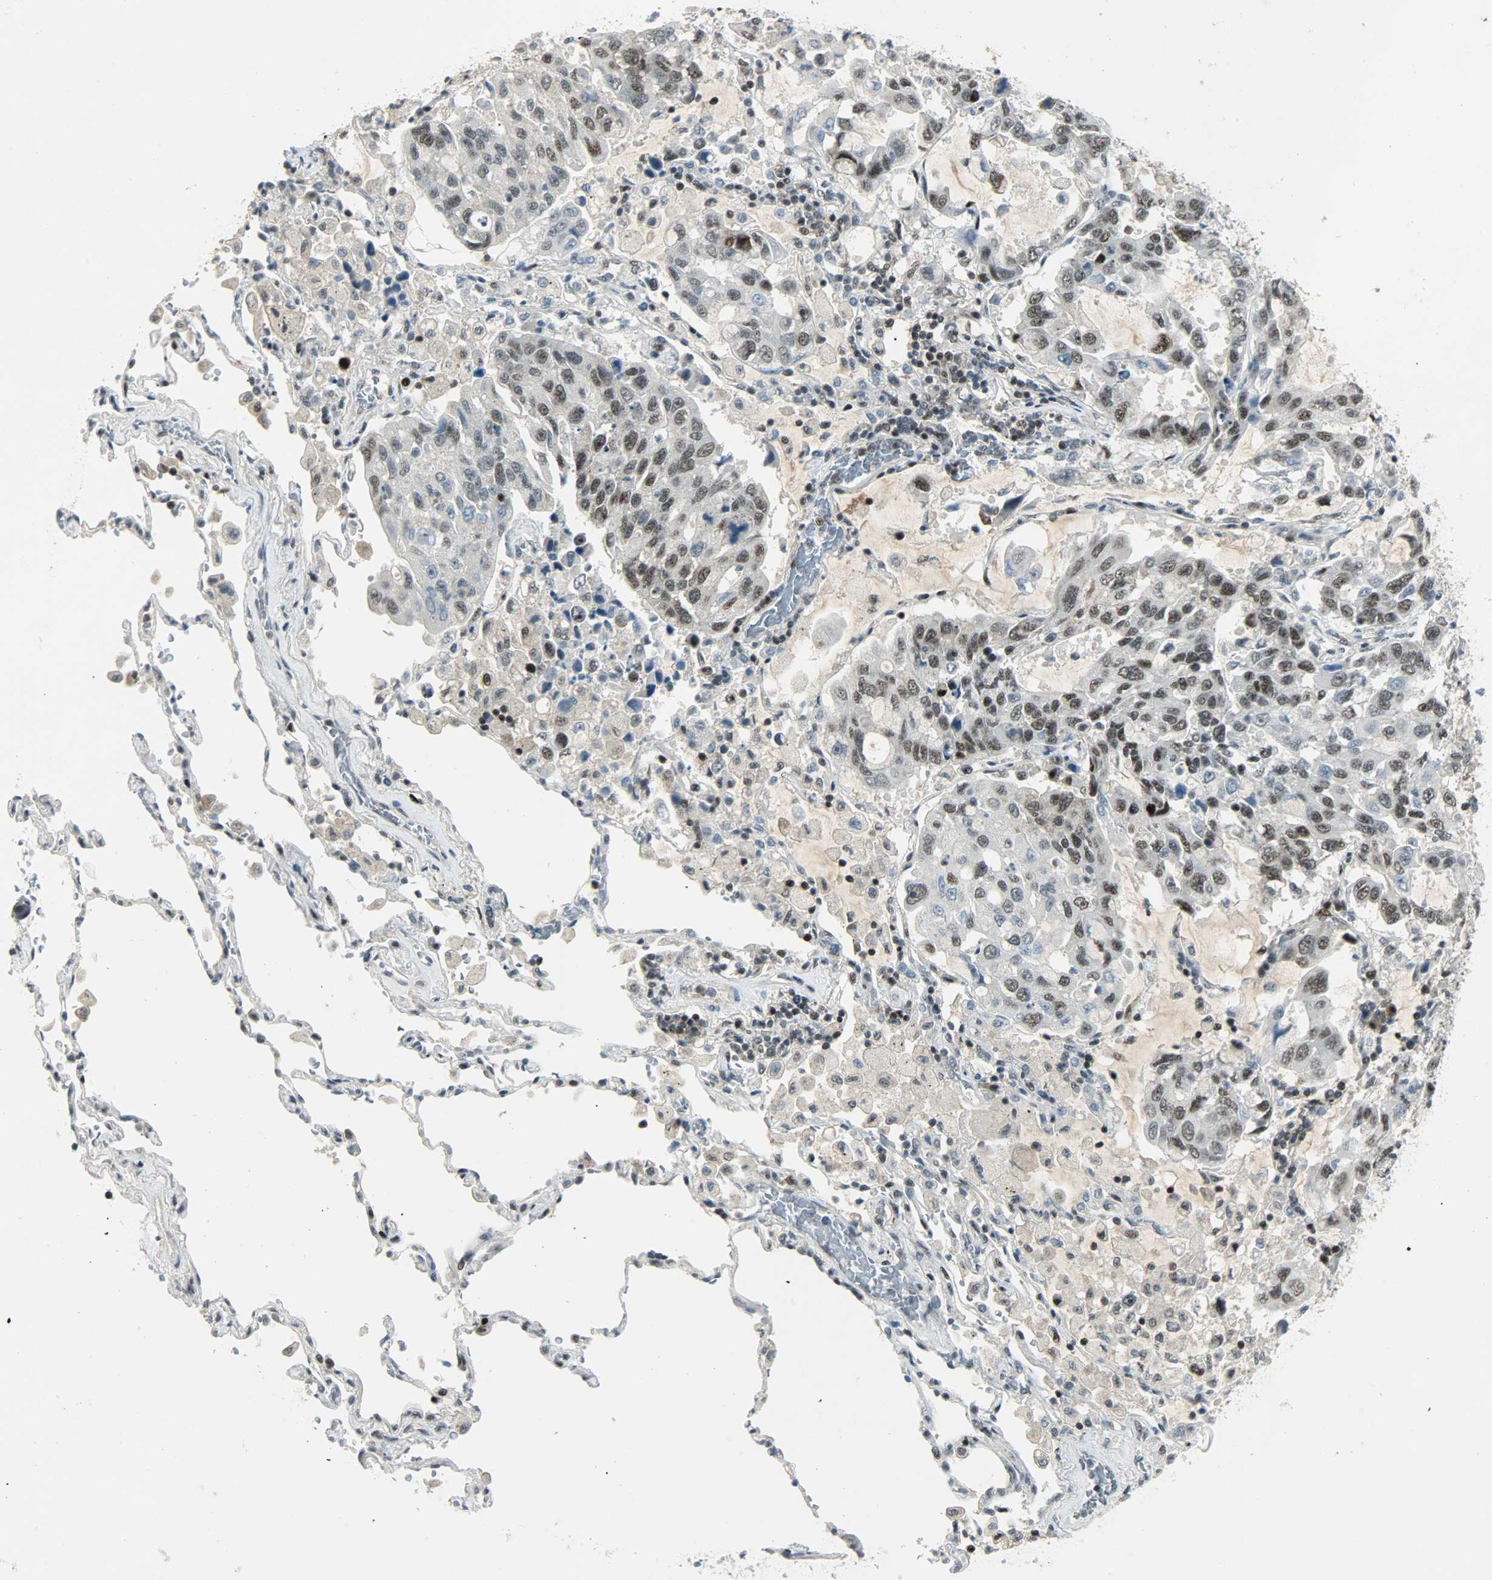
{"staining": {"intensity": "weak", "quantity": "25%-75%", "location": "nuclear"}, "tissue": "lung cancer", "cell_type": "Tumor cells", "image_type": "cancer", "snomed": [{"axis": "morphology", "description": "Adenocarcinoma, NOS"}, {"axis": "topography", "description": "Lung"}], "caption": "Lung cancer tissue demonstrates weak nuclear expression in about 25%-75% of tumor cells", "gene": "IL15", "patient": {"sex": "male", "age": 64}}